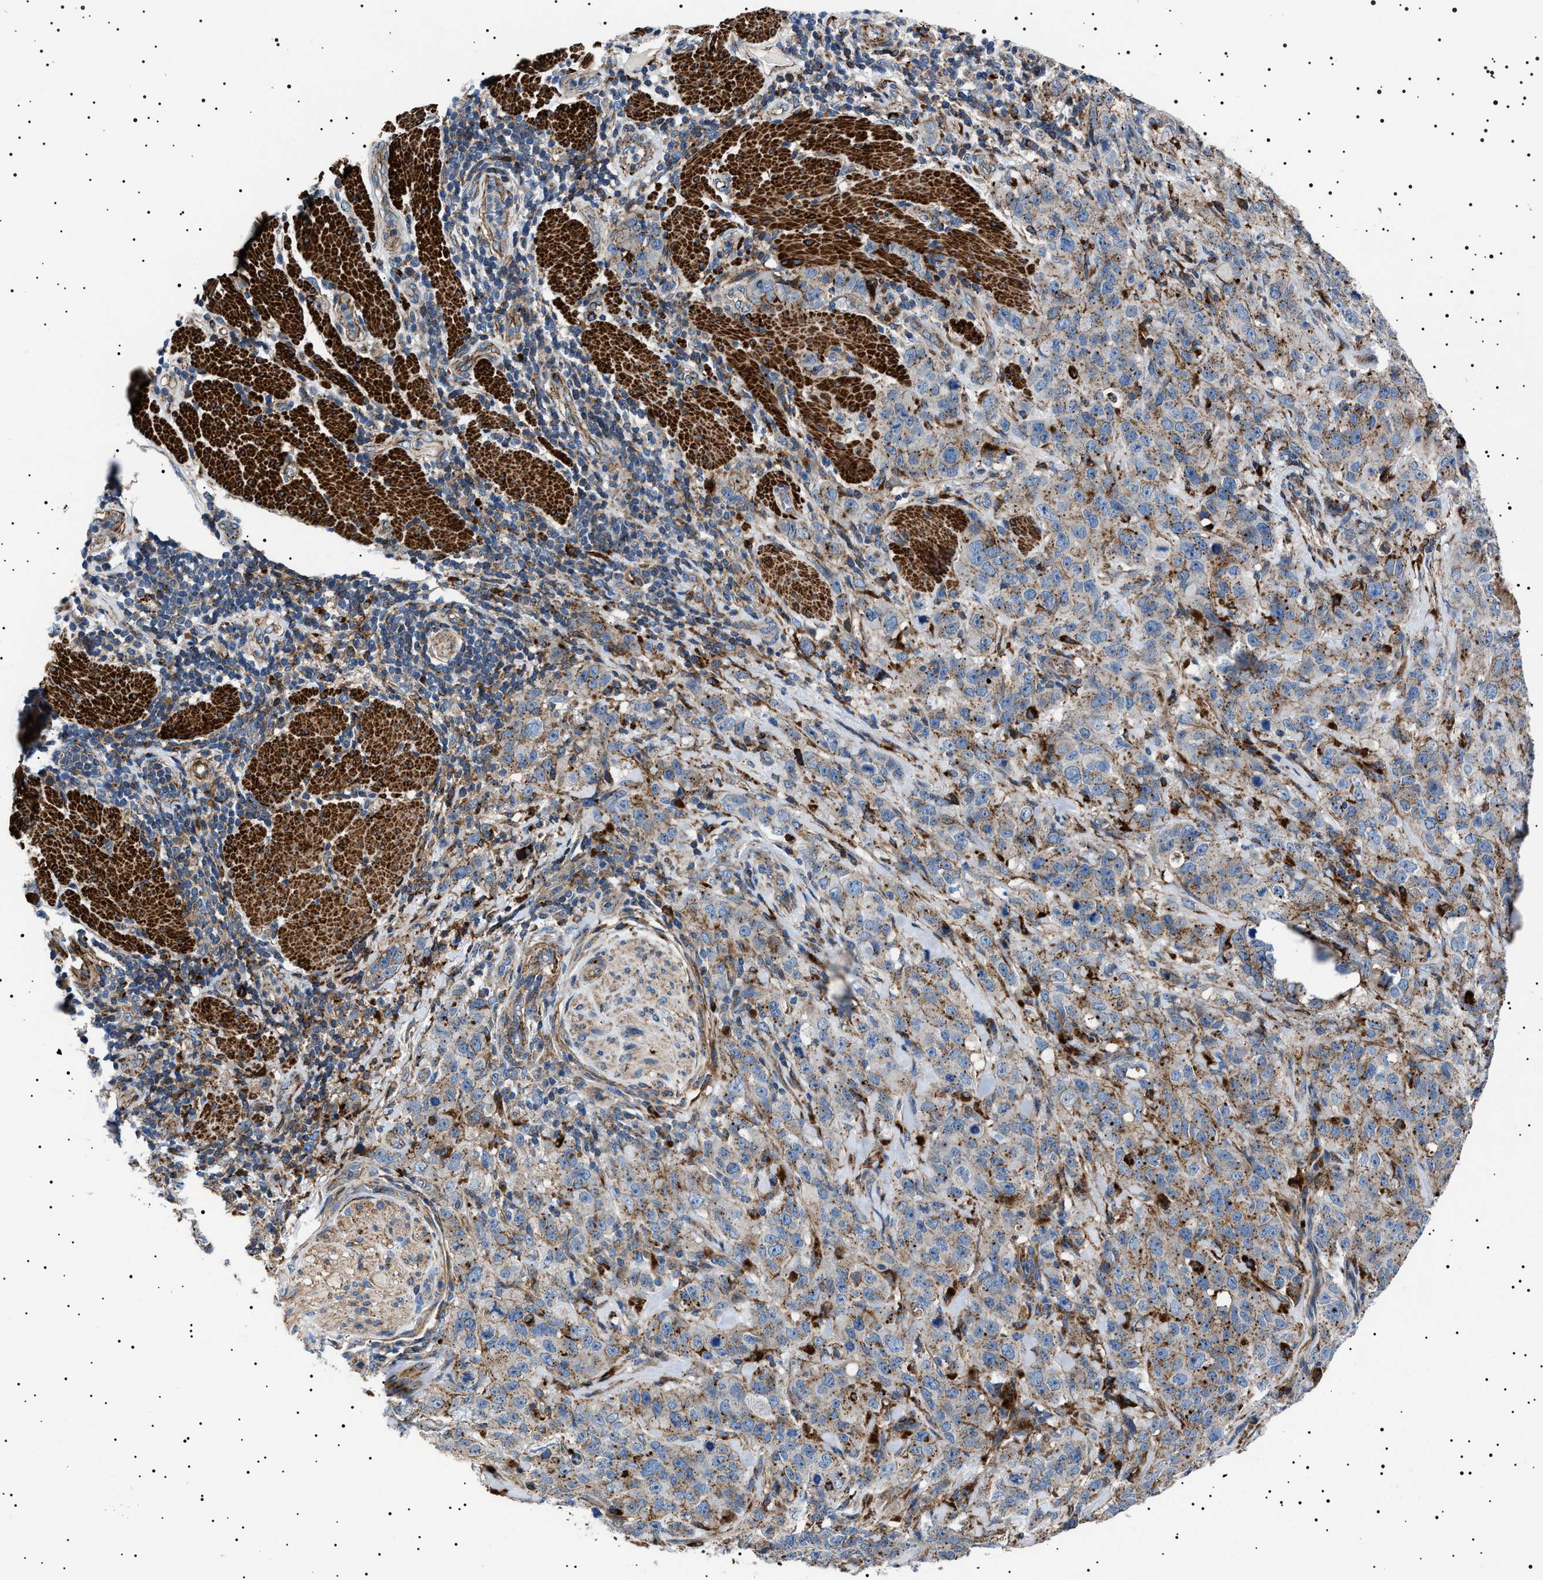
{"staining": {"intensity": "moderate", "quantity": ">75%", "location": "cytoplasmic/membranous"}, "tissue": "stomach cancer", "cell_type": "Tumor cells", "image_type": "cancer", "snomed": [{"axis": "morphology", "description": "Adenocarcinoma, NOS"}, {"axis": "topography", "description": "Stomach"}], "caption": "This photomicrograph reveals IHC staining of stomach adenocarcinoma, with medium moderate cytoplasmic/membranous staining in about >75% of tumor cells.", "gene": "NEU1", "patient": {"sex": "male", "age": 48}}